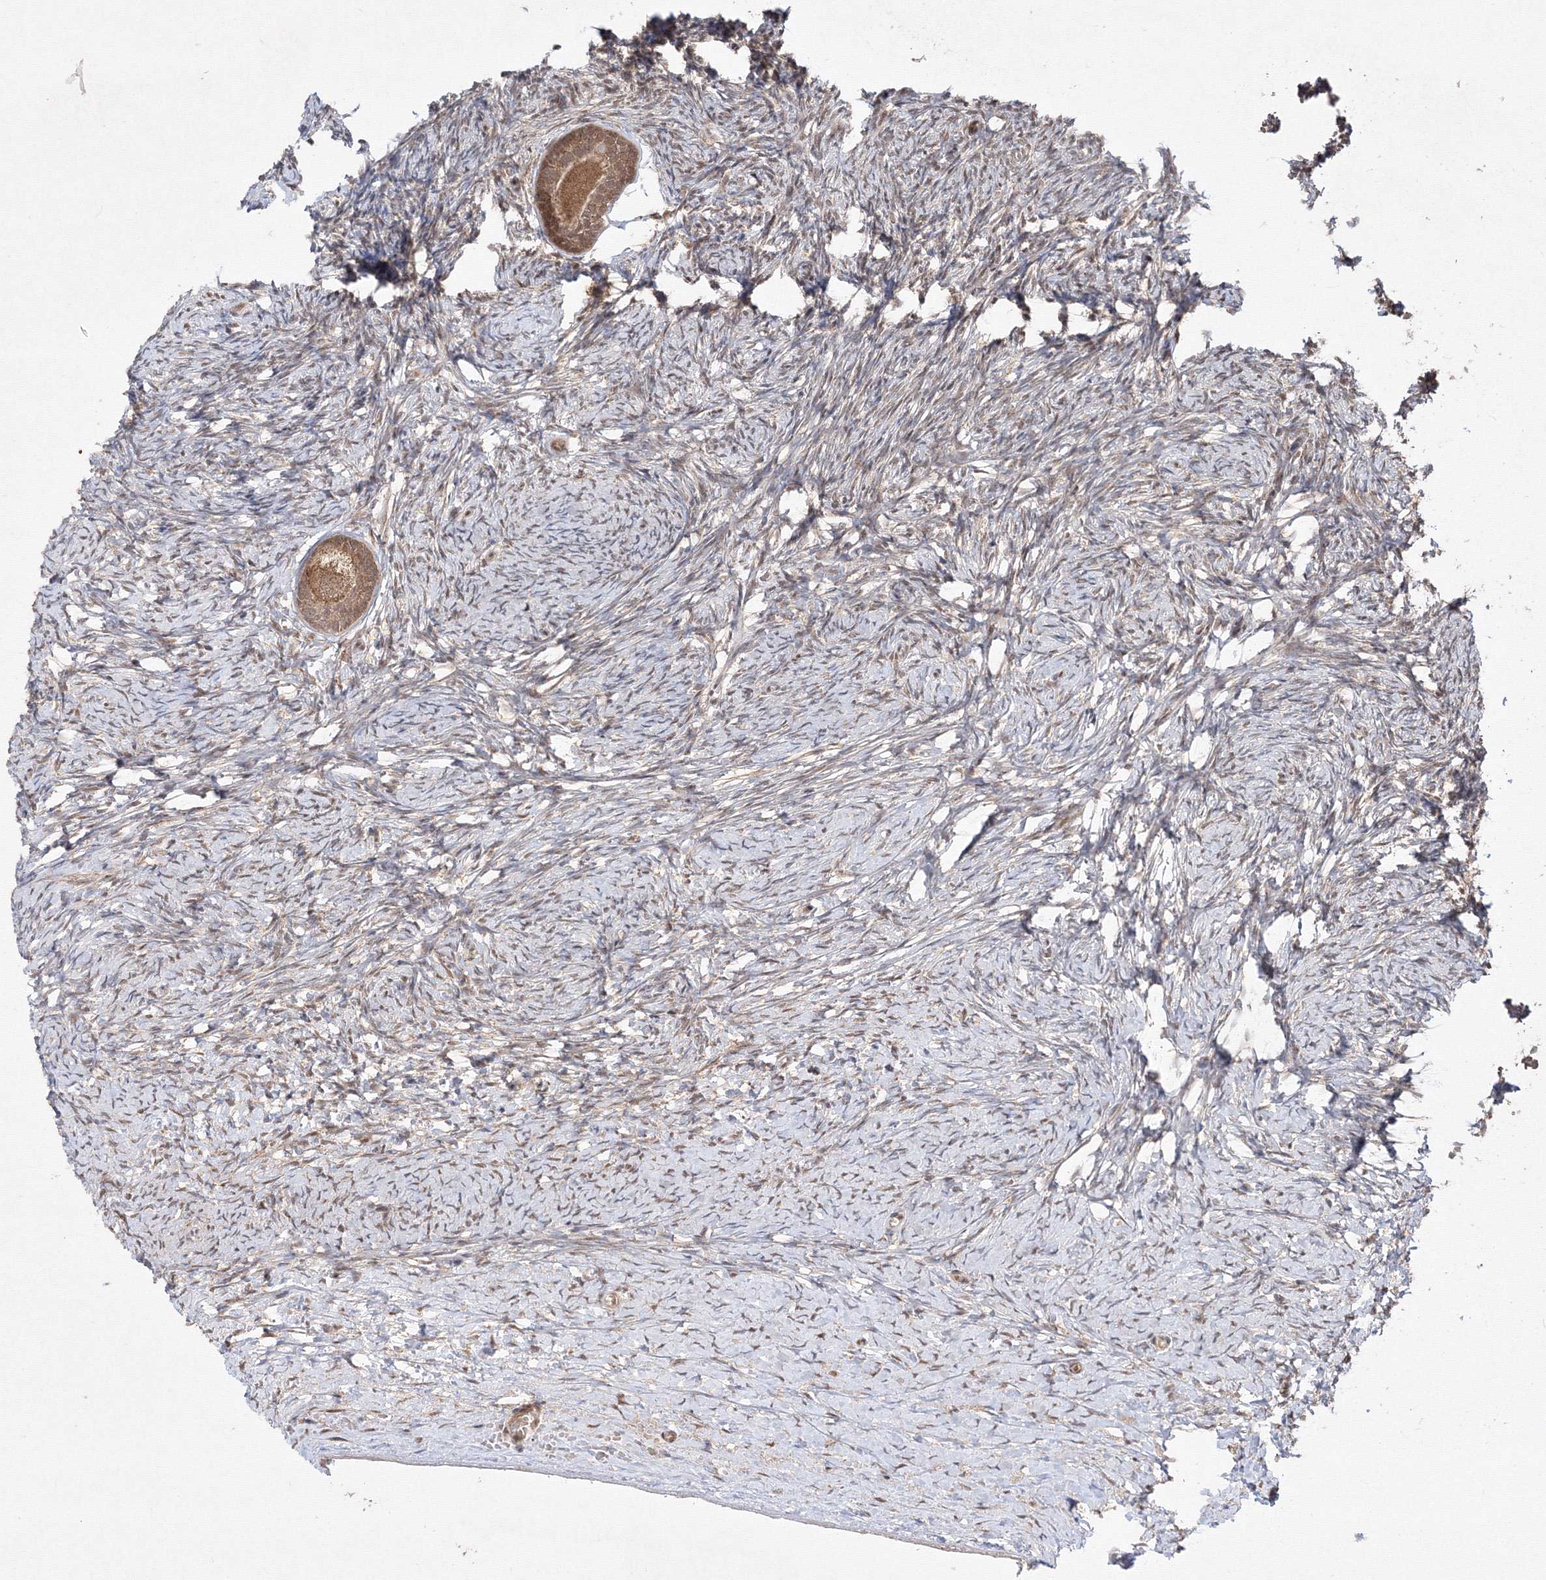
{"staining": {"intensity": "moderate", "quantity": ">75%", "location": "cytoplasmic/membranous"}, "tissue": "ovary", "cell_type": "Follicle cells", "image_type": "normal", "snomed": [{"axis": "morphology", "description": "Normal tissue, NOS"}, {"axis": "morphology", "description": "Developmental malformation"}, {"axis": "topography", "description": "Ovary"}], "caption": "This is an image of immunohistochemistry staining of benign ovary, which shows moderate positivity in the cytoplasmic/membranous of follicle cells.", "gene": "COPS4", "patient": {"sex": "female", "age": 39}}